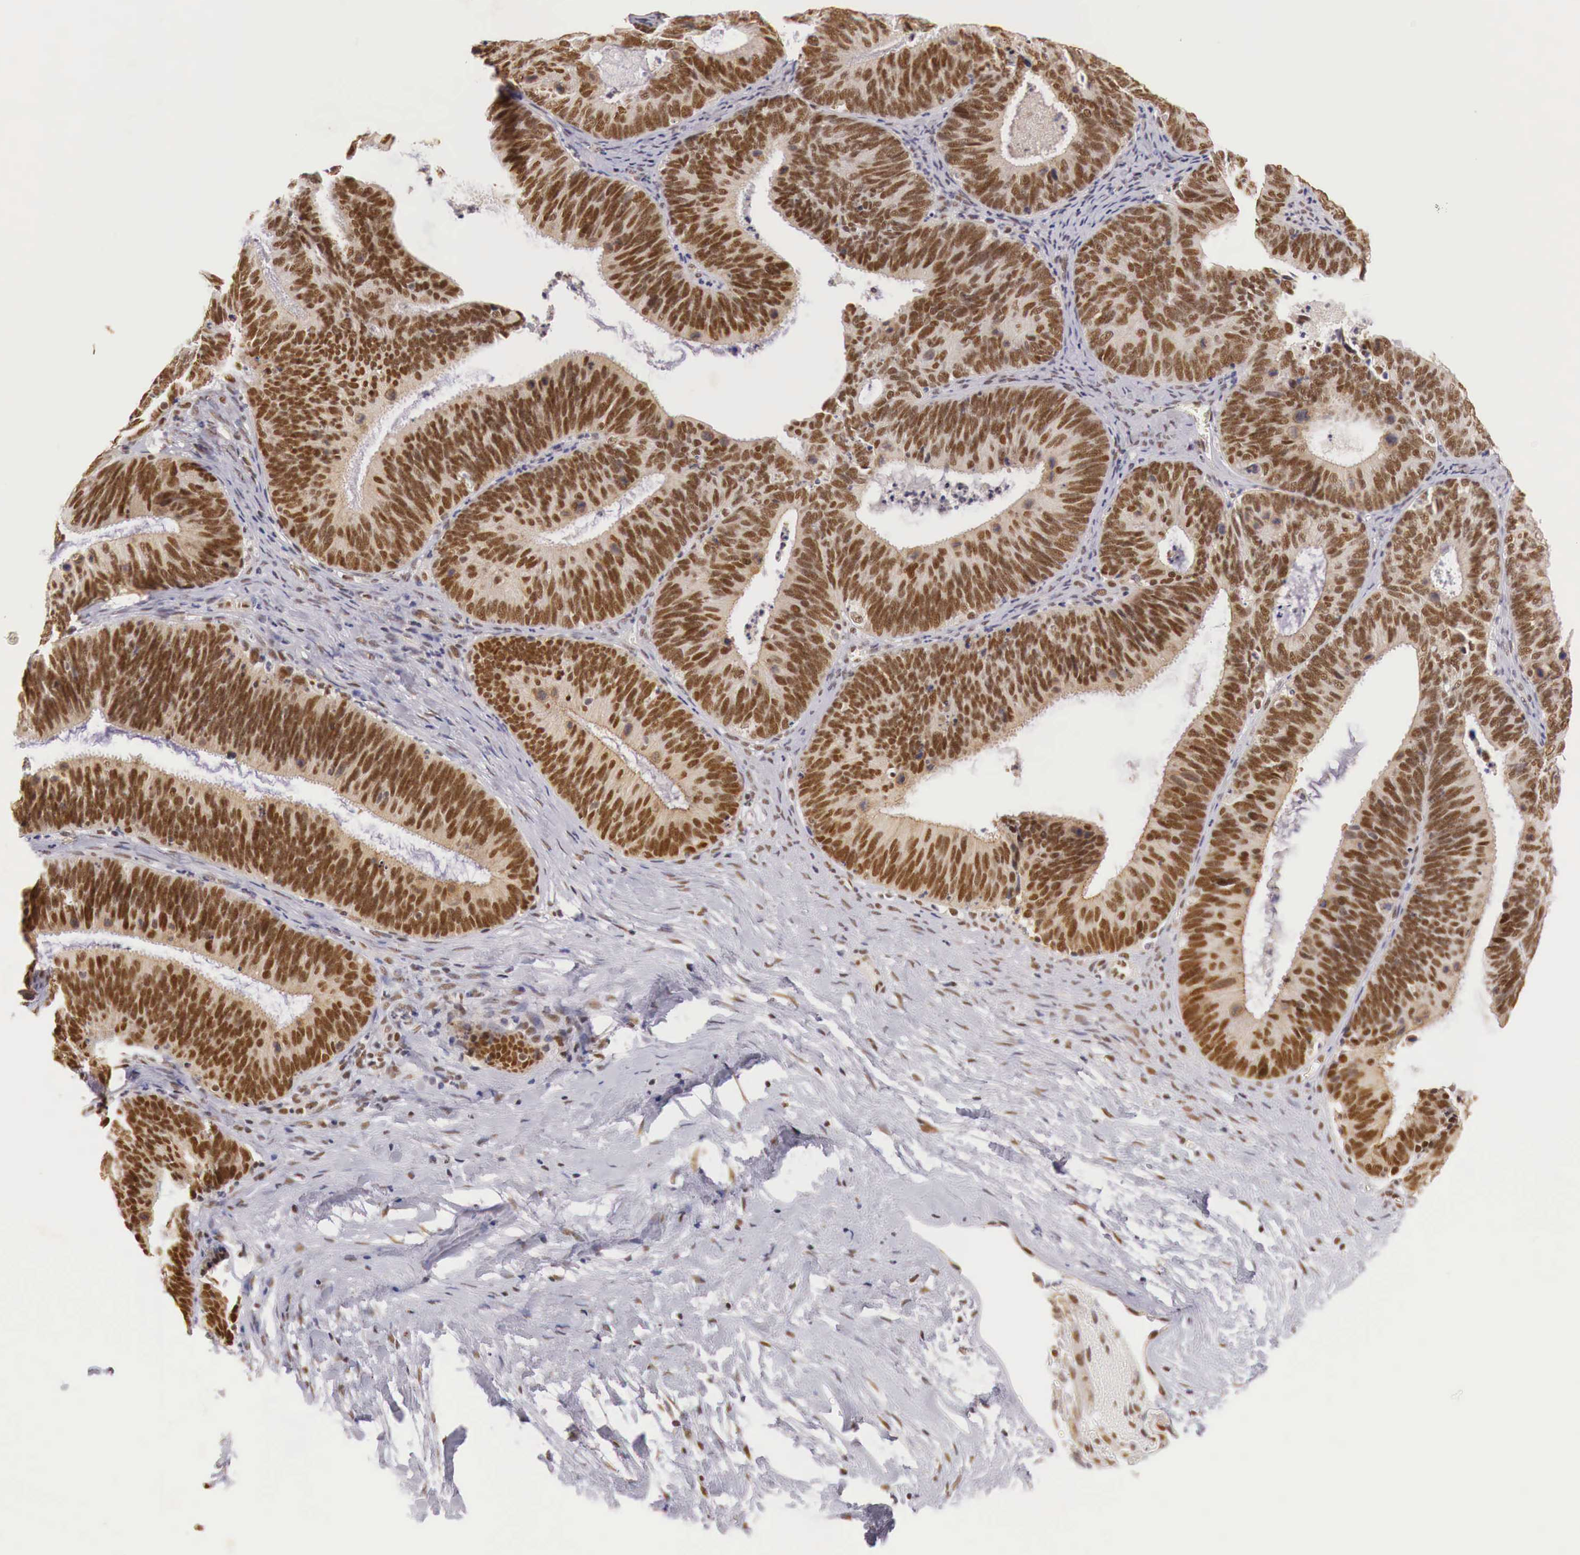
{"staining": {"intensity": "strong", "quantity": ">75%", "location": "cytoplasmic/membranous,nuclear"}, "tissue": "ovarian cancer", "cell_type": "Tumor cells", "image_type": "cancer", "snomed": [{"axis": "morphology", "description": "Carcinoma, endometroid"}, {"axis": "topography", "description": "Ovary"}], "caption": "Immunohistochemistry image of ovarian cancer (endometroid carcinoma) stained for a protein (brown), which demonstrates high levels of strong cytoplasmic/membranous and nuclear staining in approximately >75% of tumor cells.", "gene": "GPKOW", "patient": {"sex": "female", "age": 52}}